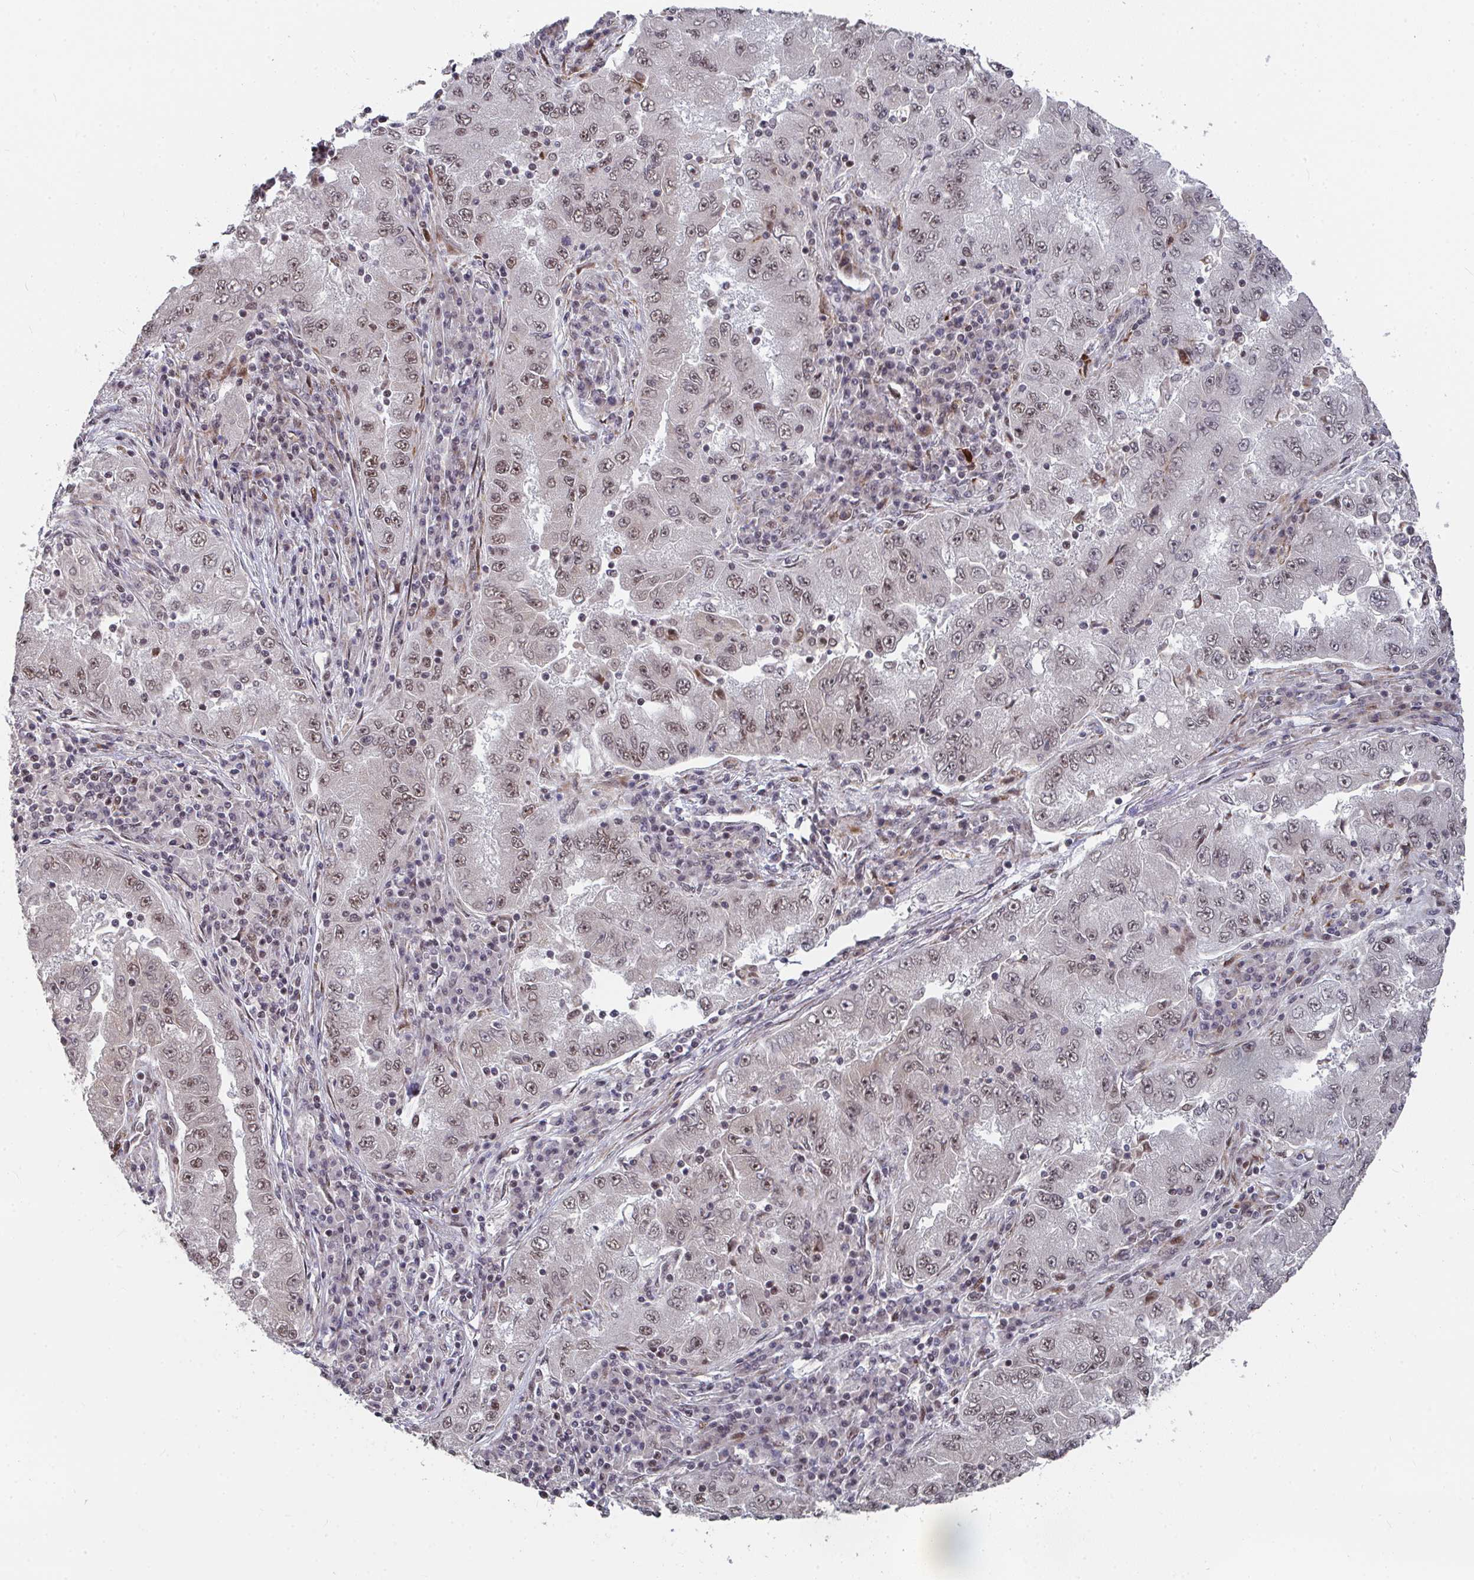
{"staining": {"intensity": "weak", "quantity": ">75%", "location": "nuclear"}, "tissue": "lung cancer", "cell_type": "Tumor cells", "image_type": "cancer", "snomed": [{"axis": "morphology", "description": "Adenocarcinoma, NOS"}, {"axis": "morphology", "description": "Adenocarcinoma primary or metastatic"}, {"axis": "topography", "description": "Lung"}], "caption": "IHC (DAB (3,3'-diaminobenzidine)) staining of lung cancer (adenocarcinoma primary or metastatic) reveals weak nuclear protein staining in approximately >75% of tumor cells.", "gene": "RBBP5", "patient": {"sex": "male", "age": 74}}